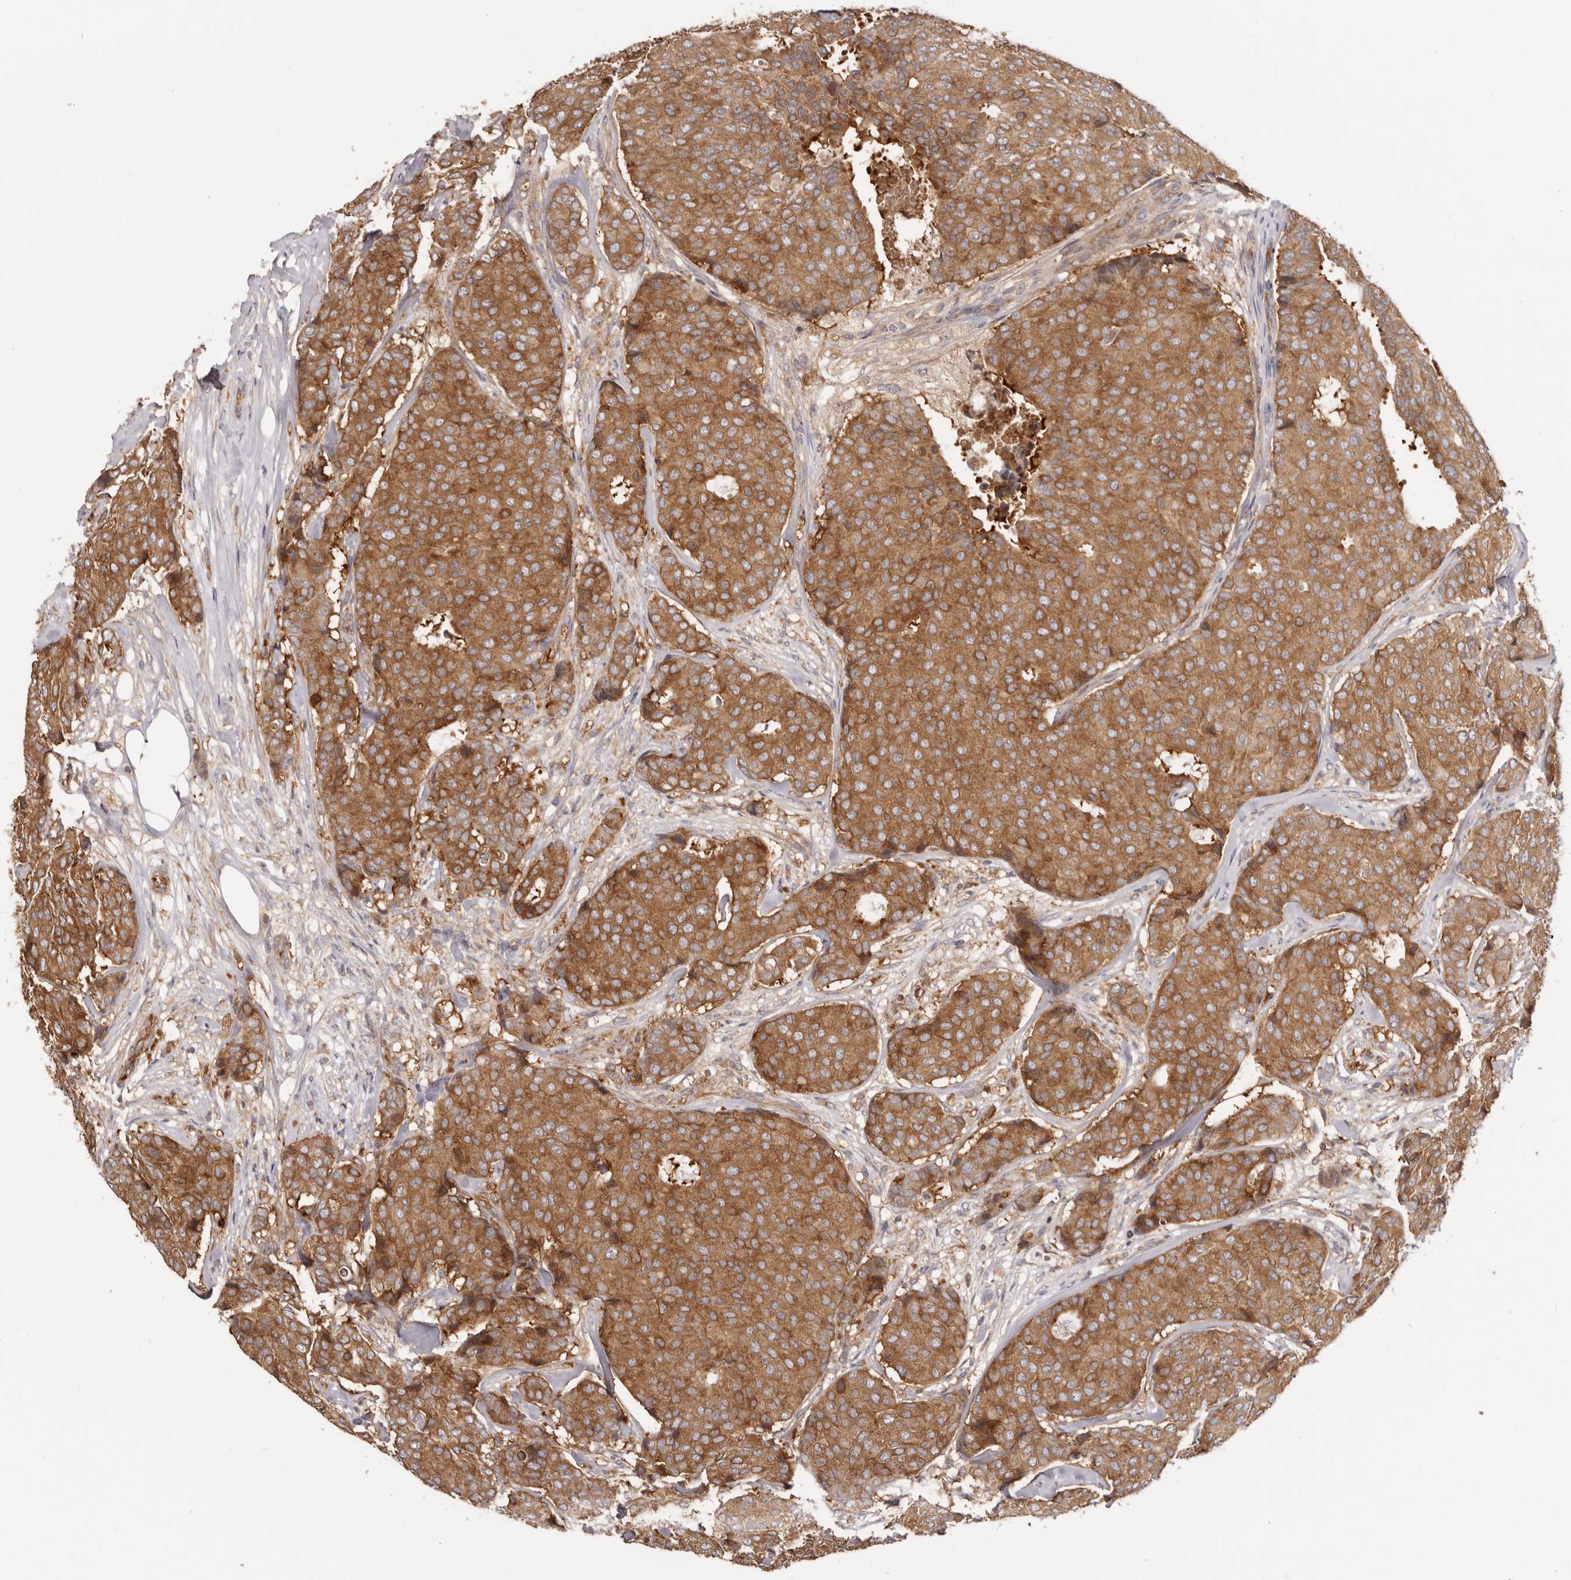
{"staining": {"intensity": "strong", "quantity": ">75%", "location": "cytoplasmic/membranous"}, "tissue": "breast cancer", "cell_type": "Tumor cells", "image_type": "cancer", "snomed": [{"axis": "morphology", "description": "Duct carcinoma"}, {"axis": "topography", "description": "Breast"}], "caption": "This is an image of immunohistochemistry staining of breast invasive ductal carcinoma, which shows strong positivity in the cytoplasmic/membranous of tumor cells.", "gene": "EEF1E1", "patient": {"sex": "female", "age": 75}}